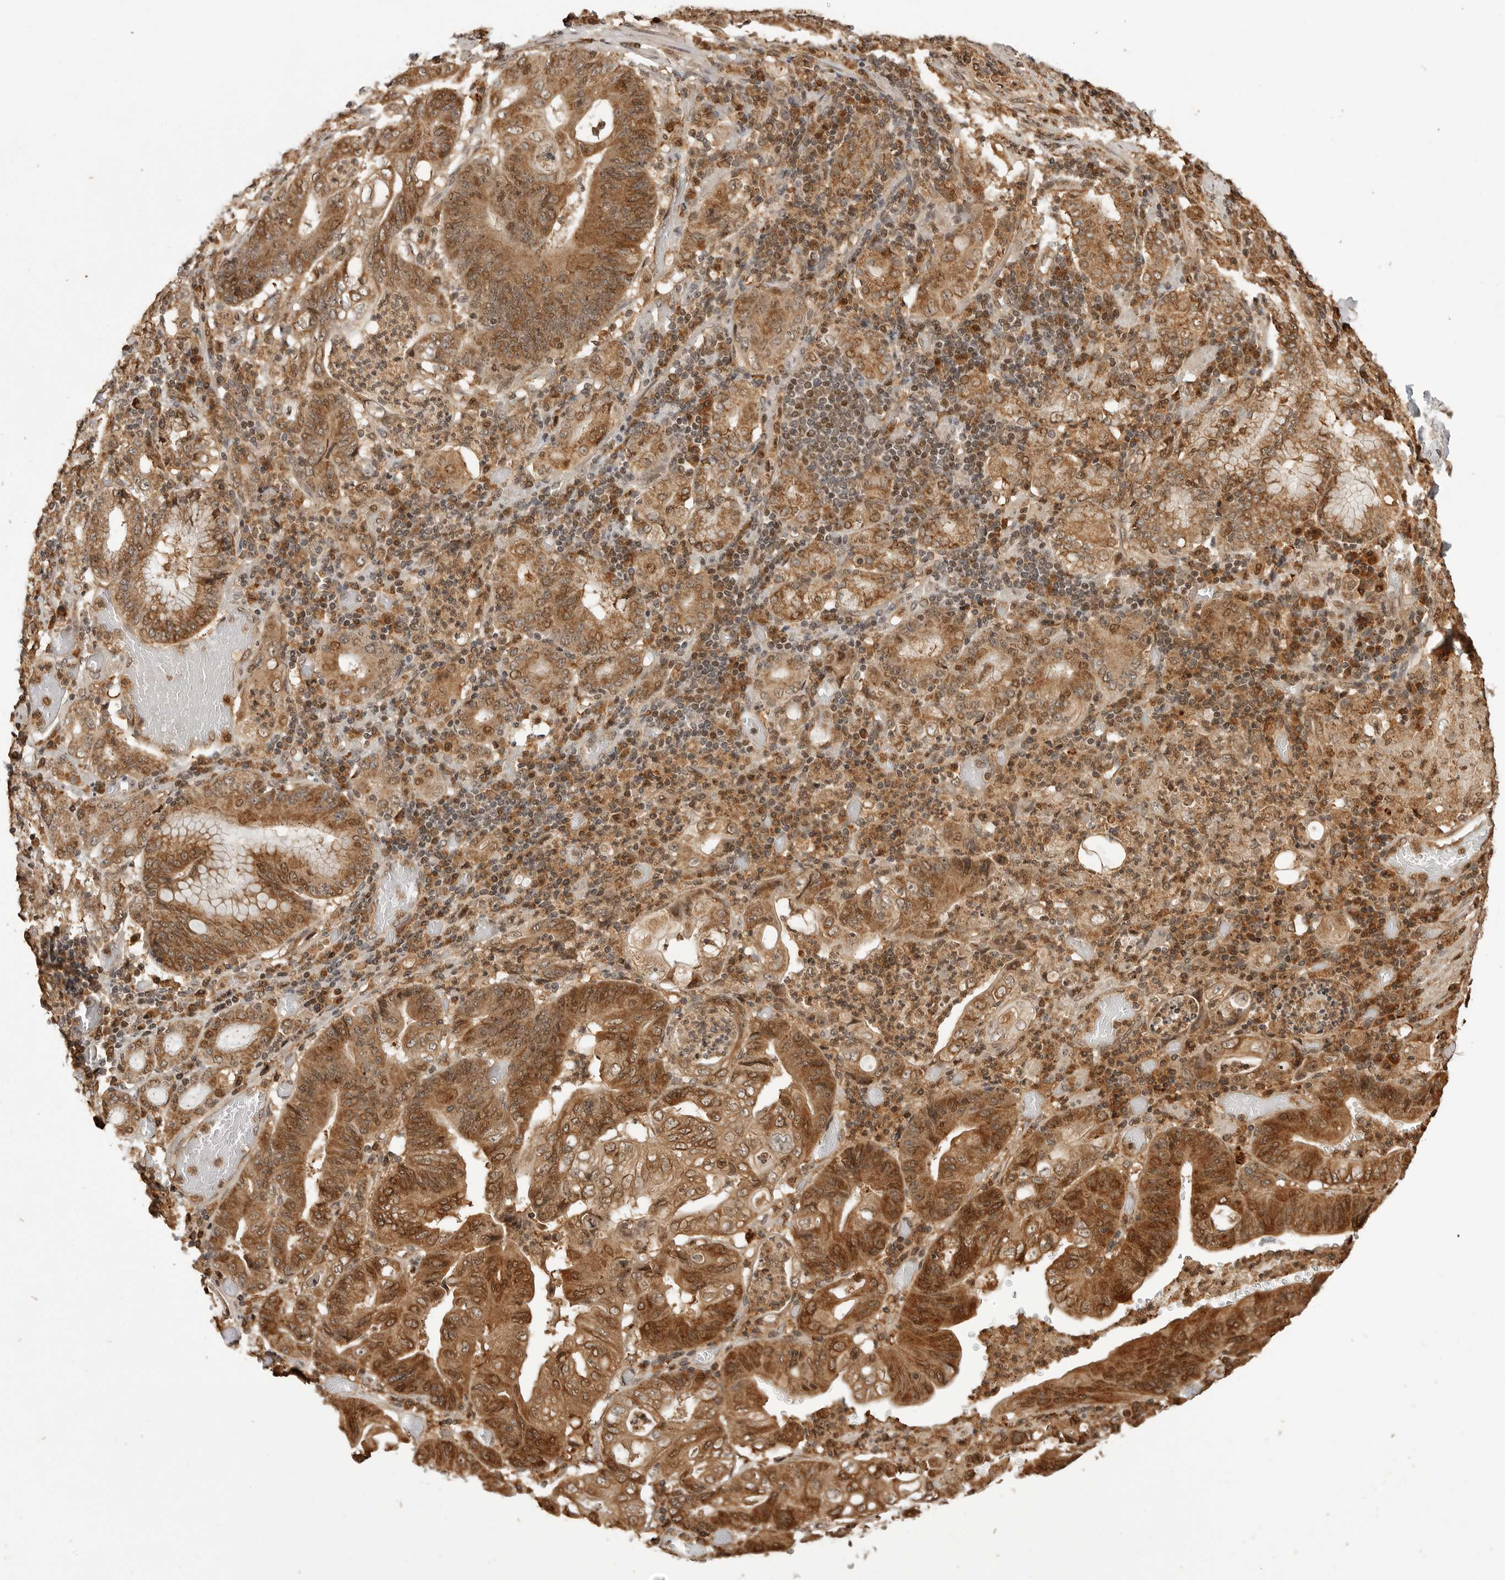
{"staining": {"intensity": "strong", "quantity": ">75%", "location": "cytoplasmic/membranous,nuclear"}, "tissue": "stomach cancer", "cell_type": "Tumor cells", "image_type": "cancer", "snomed": [{"axis": "morphology", "description": "Adenocarcinoma, NOS"}, {"axis": "topography", "description": "Stomach"}], "caption": "Protein expression analysis of human stomach adenocarcinoma reveals strong cytoplasmic/membranous and nuclear positivity in approximately >75% of tumor cells. (IHC, brightfield microscopy, high magnification).", "gene": "BMP2K", "patient": {"sex": "female", "age": 73}}